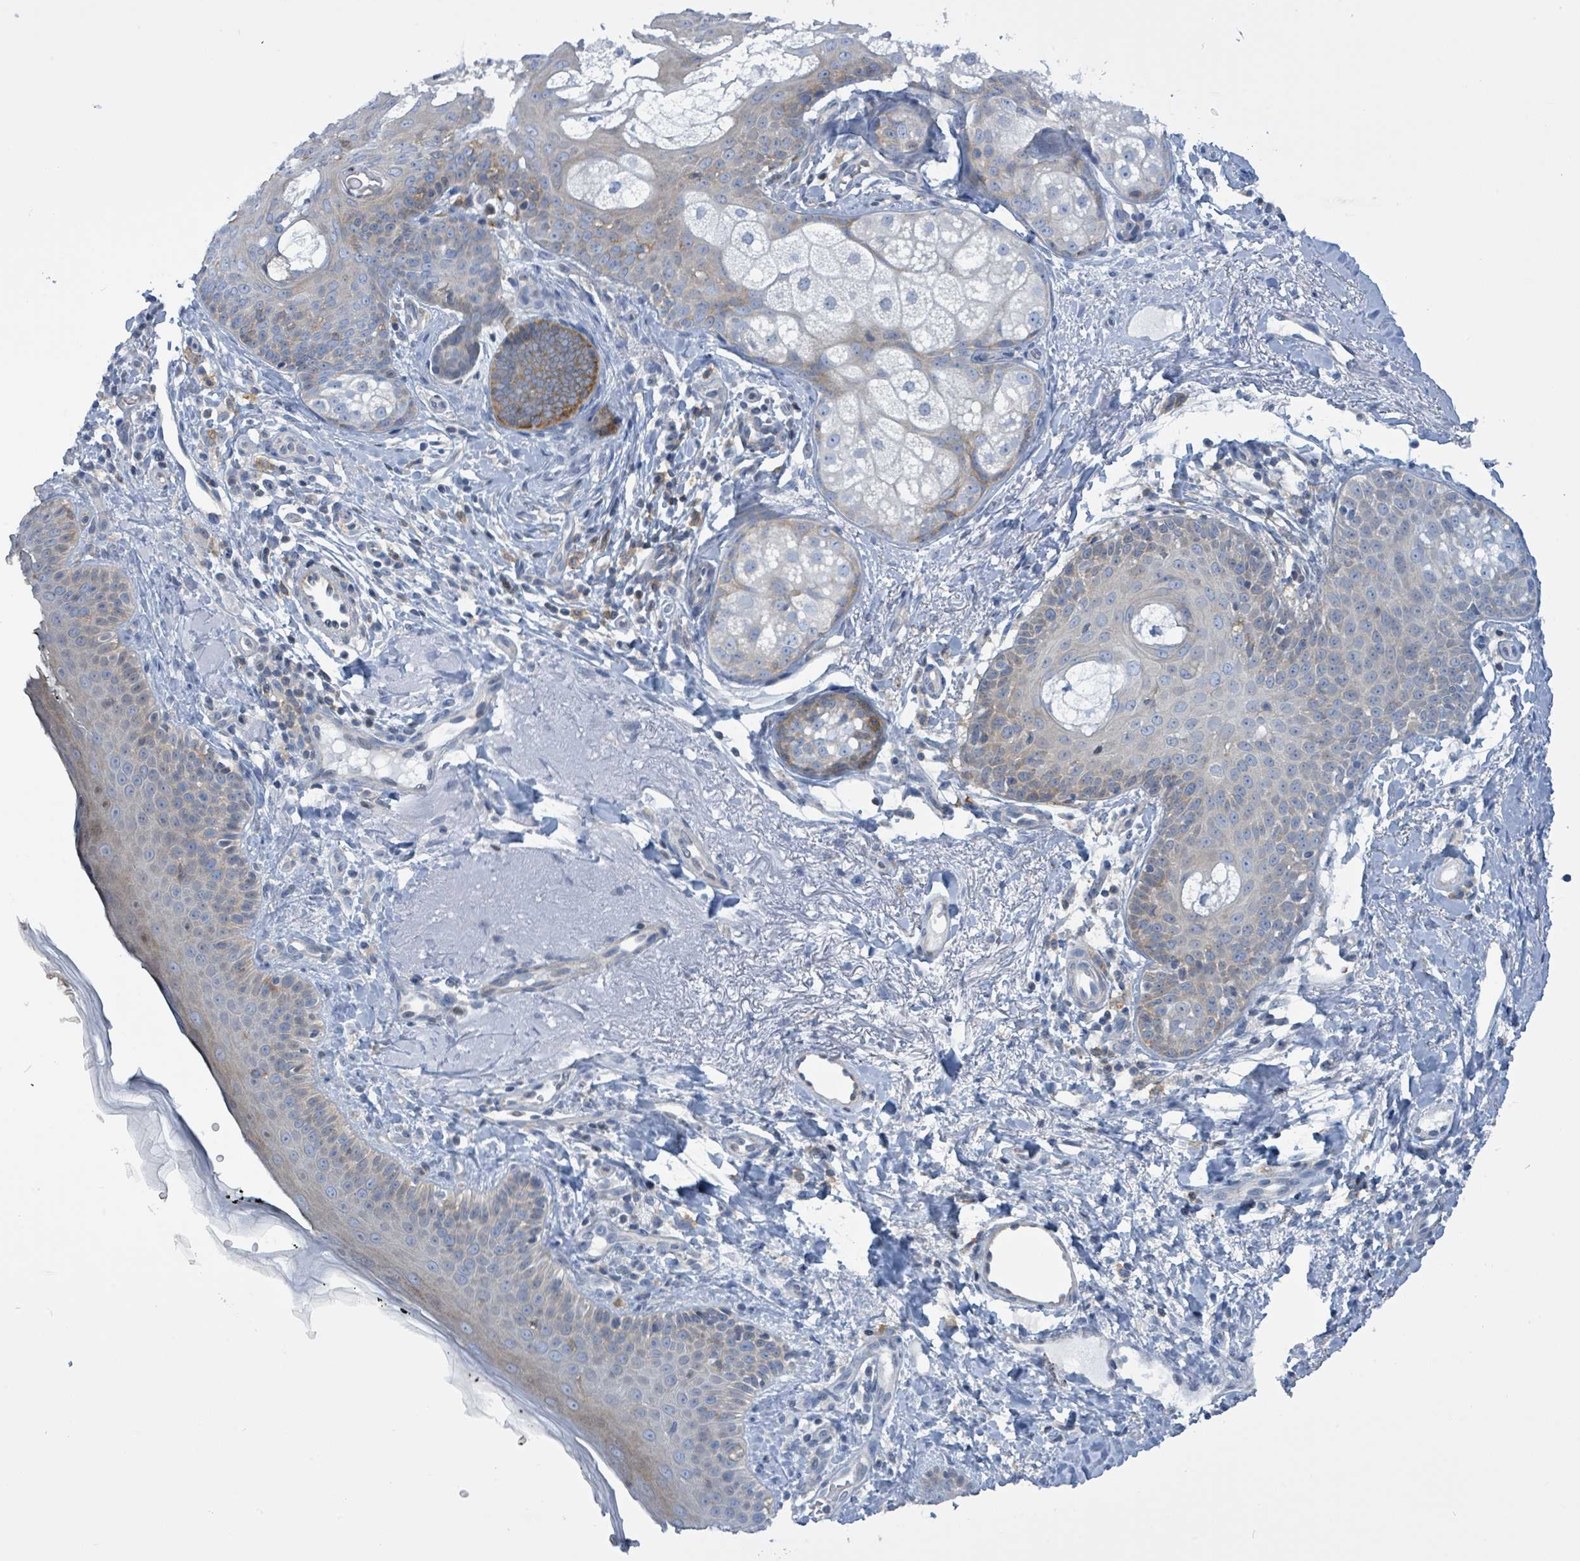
{"staining": {"intensity": "negative", "quantity": "none", "location": "none"}, "tissue": "skin", "cell_type": "Fibroblasts", "image_type": "normal", "snomed": [{"axis": "morphology", "description": "Normal tissue, NOS"}, {"axis": "topography", "description": "Skin"}], "caption": "There is no significant positivity in fibroblasts of skin. The staining was performed using DAB (3,3'-diaminobenzidine) to visualize the protein expression in brown, while the nuclei were stained in blue with hematoxylin (Magnification: 20x).", "gene": "DGKZ", "patient": {"sex": "male", "age": 57}}